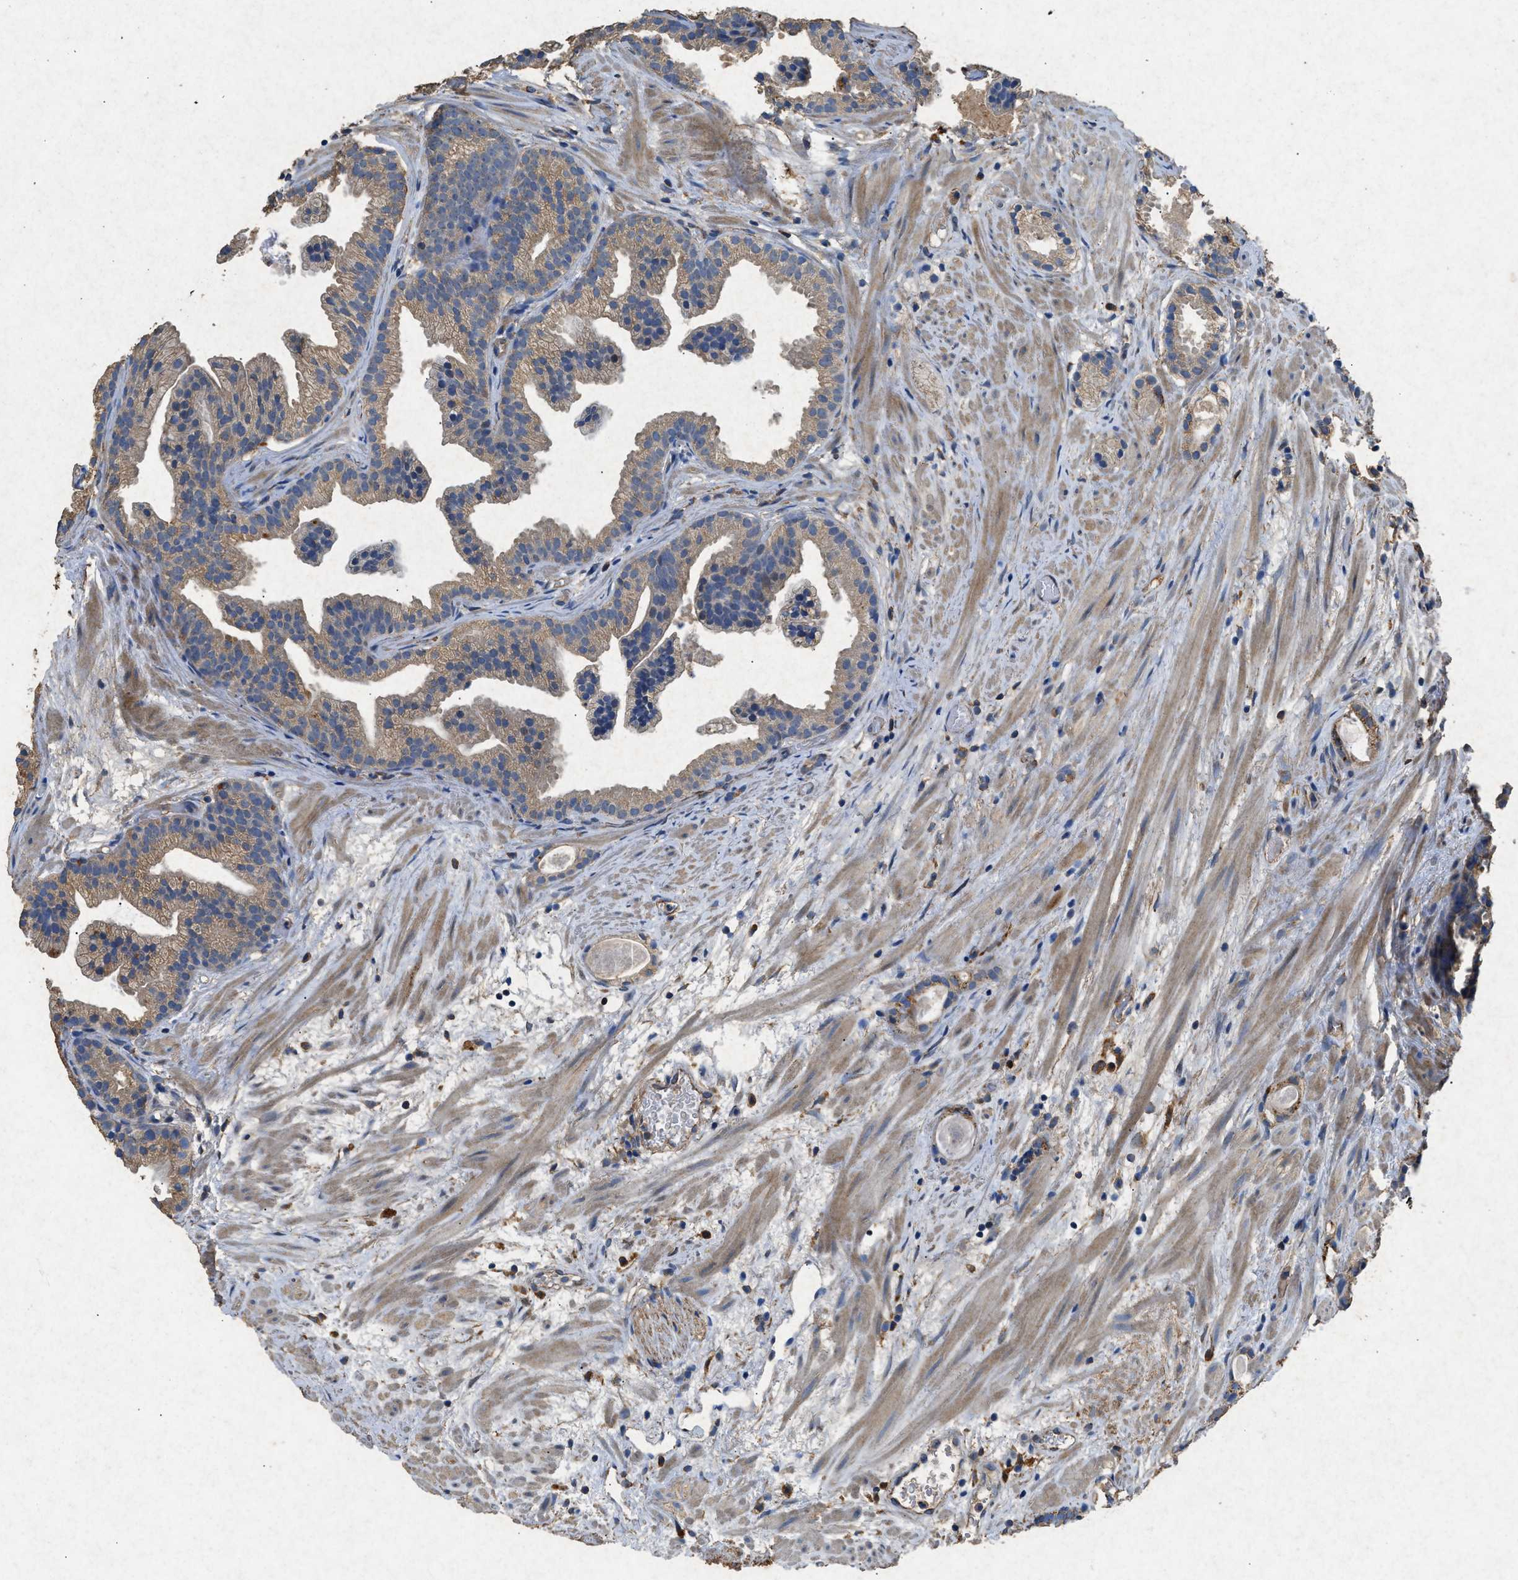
{"staining": {"intensity": "moderate", "quantity": ">75%", "location": "cytoplasmic/membranous"}, "tissue": "prostate cancer", "cell_type": "Tumor cells", "image_type": "cancer", "snomed": [{"axis": "morphology", "description": "Adenocarcinoma, Low grade"}, {"axis": "topography", "description": "Prostate"}], "caption": "Brown immunohistochemical staining in human adenocarcinoma (low-grade) (prostate) reveals moderate cytoplasmic/membranous positivity in about >75% of tumor cells.", "gene": "CDK15", "patient": {"sex": "male", "age": 89}}